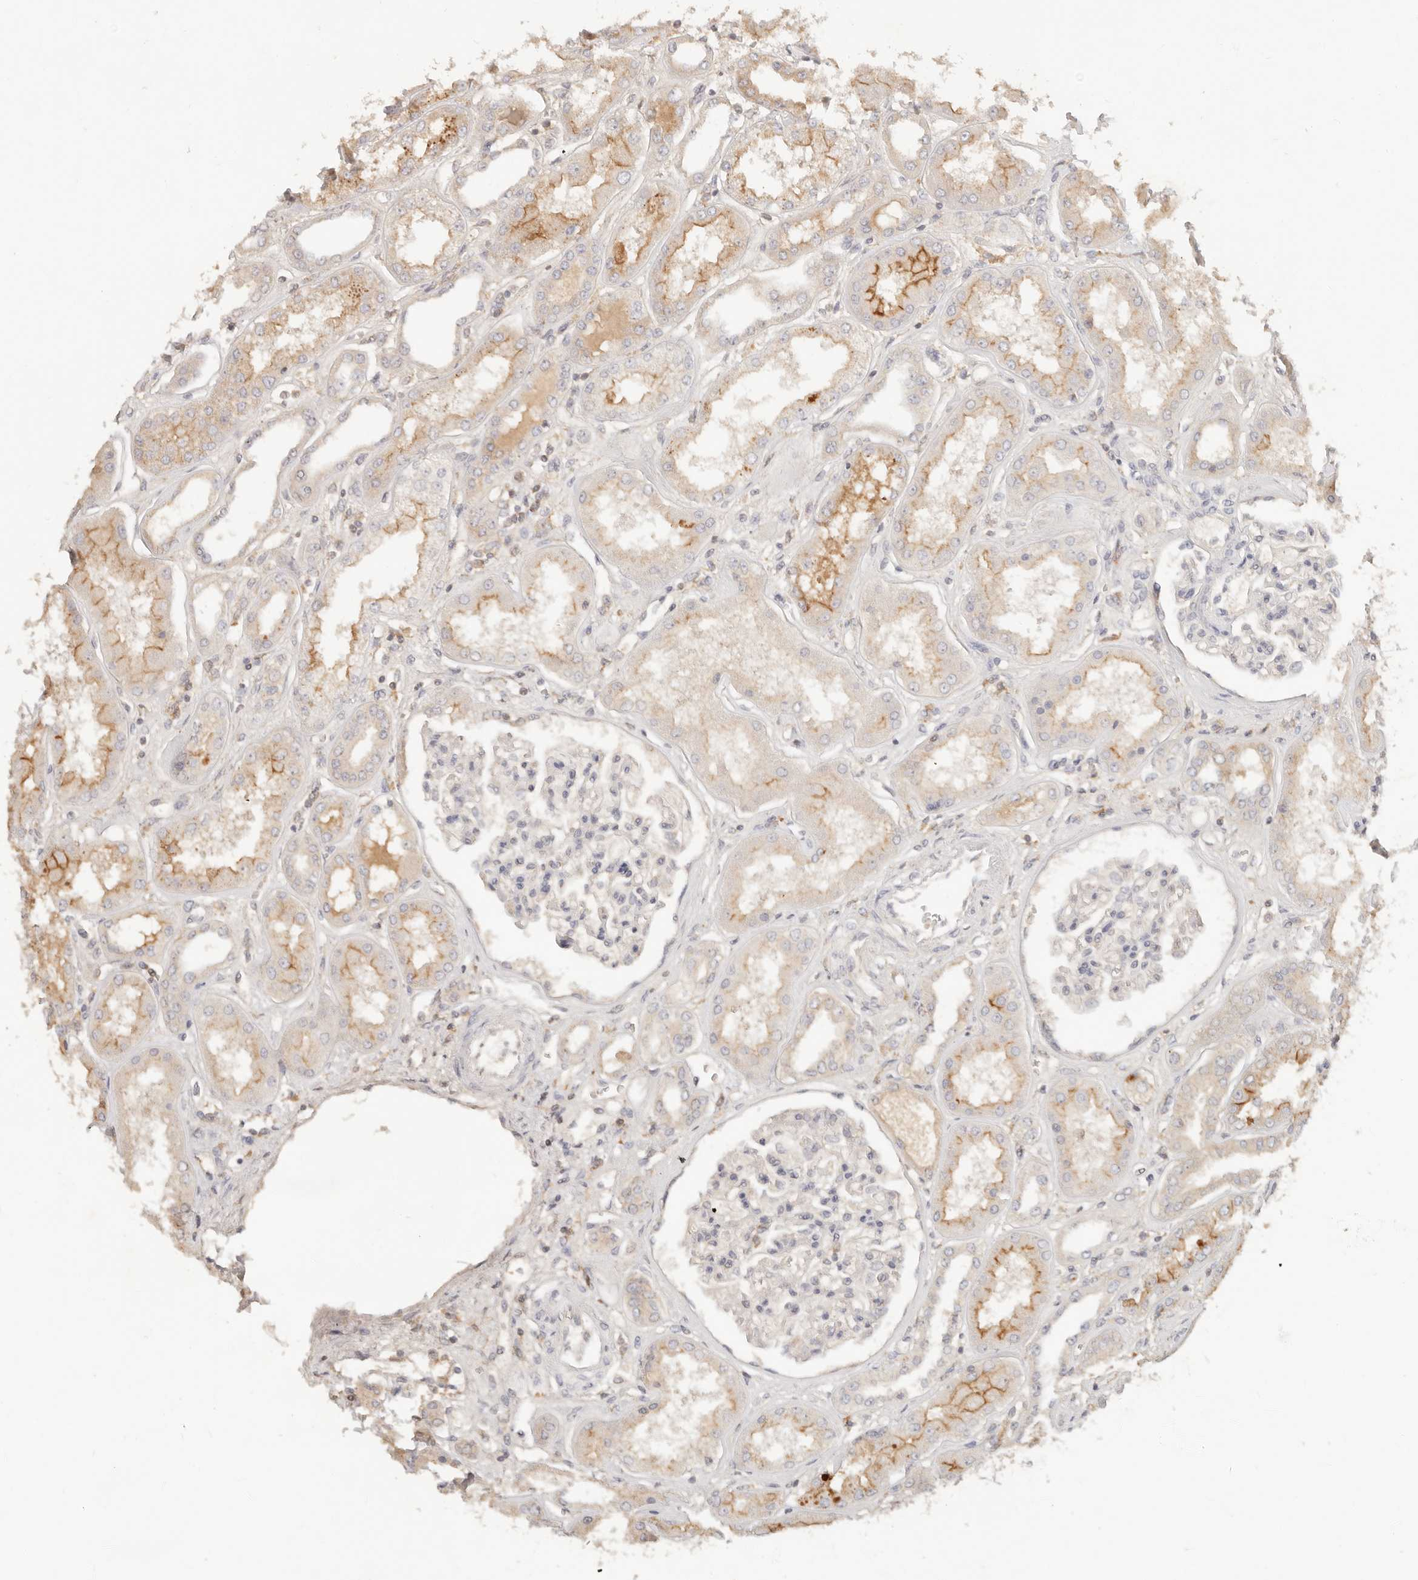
{"staining": {"intensity": "weak", "quantity": "<25%", "location": "cytoplasmic/membranous"}, "tissue": "kidney", "cell_type": "Cells in glomeruli", "image_type": "normal", "snomed": [{"axis": "morphology", "description": "Normal tissue, NOS"}, {"axis": "topography", "description": "Kidney"}], "caption": "IHC of benign kidney demonstrates no staining in cells in glomeruli.", "gene": "NECAP2", "patient": {"sex": "female", "age": 56}}